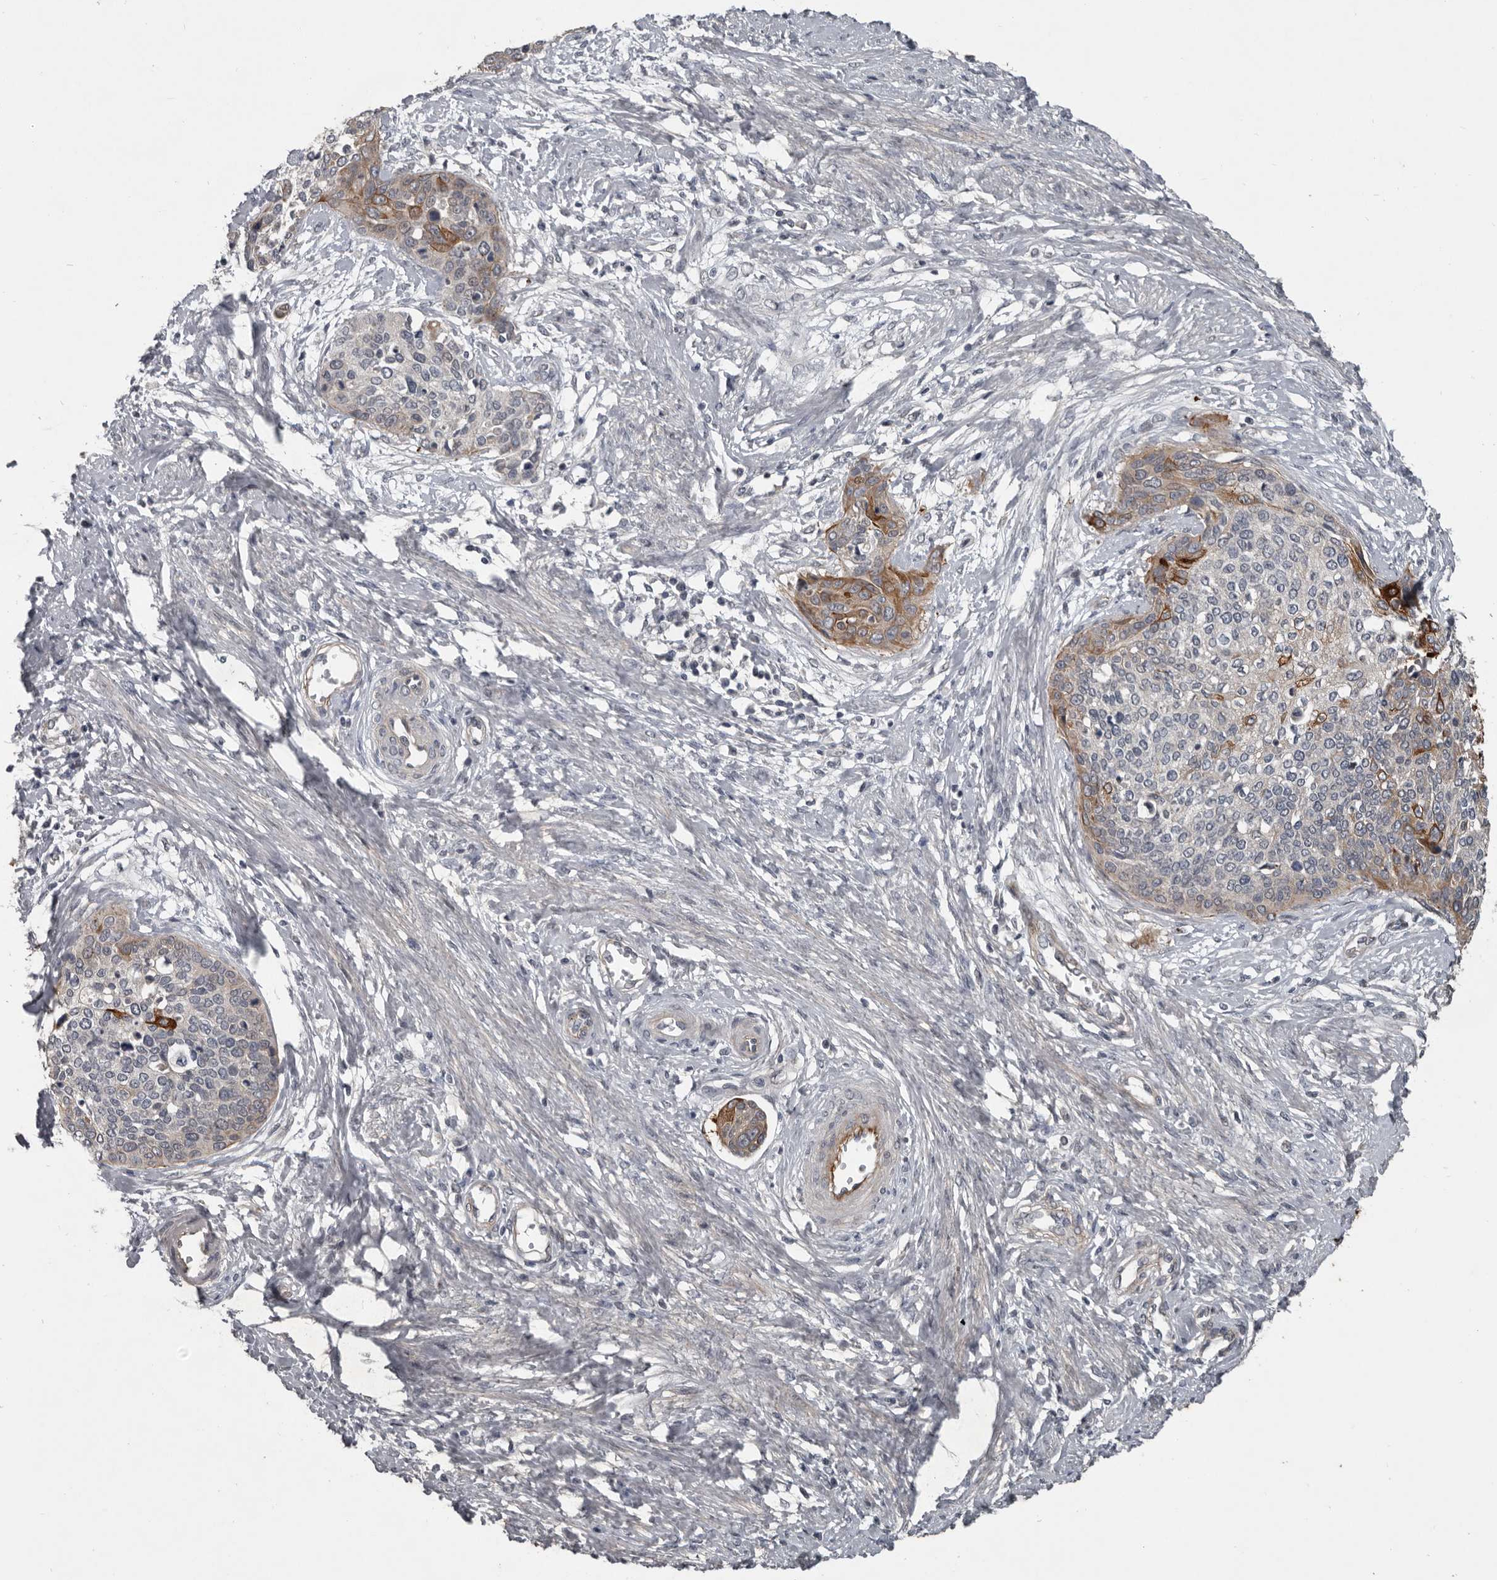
{"staining": {"intensity": "moderate", "quantity": "<25%", "location": "cytoplasmic/membranous"}, "tissue": "cervical cancer", "cell_type": "Tumor cells", "image_type": "cancer", "snomed": [{"axis": "morphology", "description": "Squamous cell carcinoma, NOS"}, {"axis": "topography", "description": "Cervix"}], "caption": "About <25% of tumor cells in human cervical cancer (squamous cell carcinoma) display moderate cytoplasmic/membranous protein expression as visualized by brown immunohistochemical staining.", "gene": "C1orf216", "patient": {"sex": "female", "age": 37}}